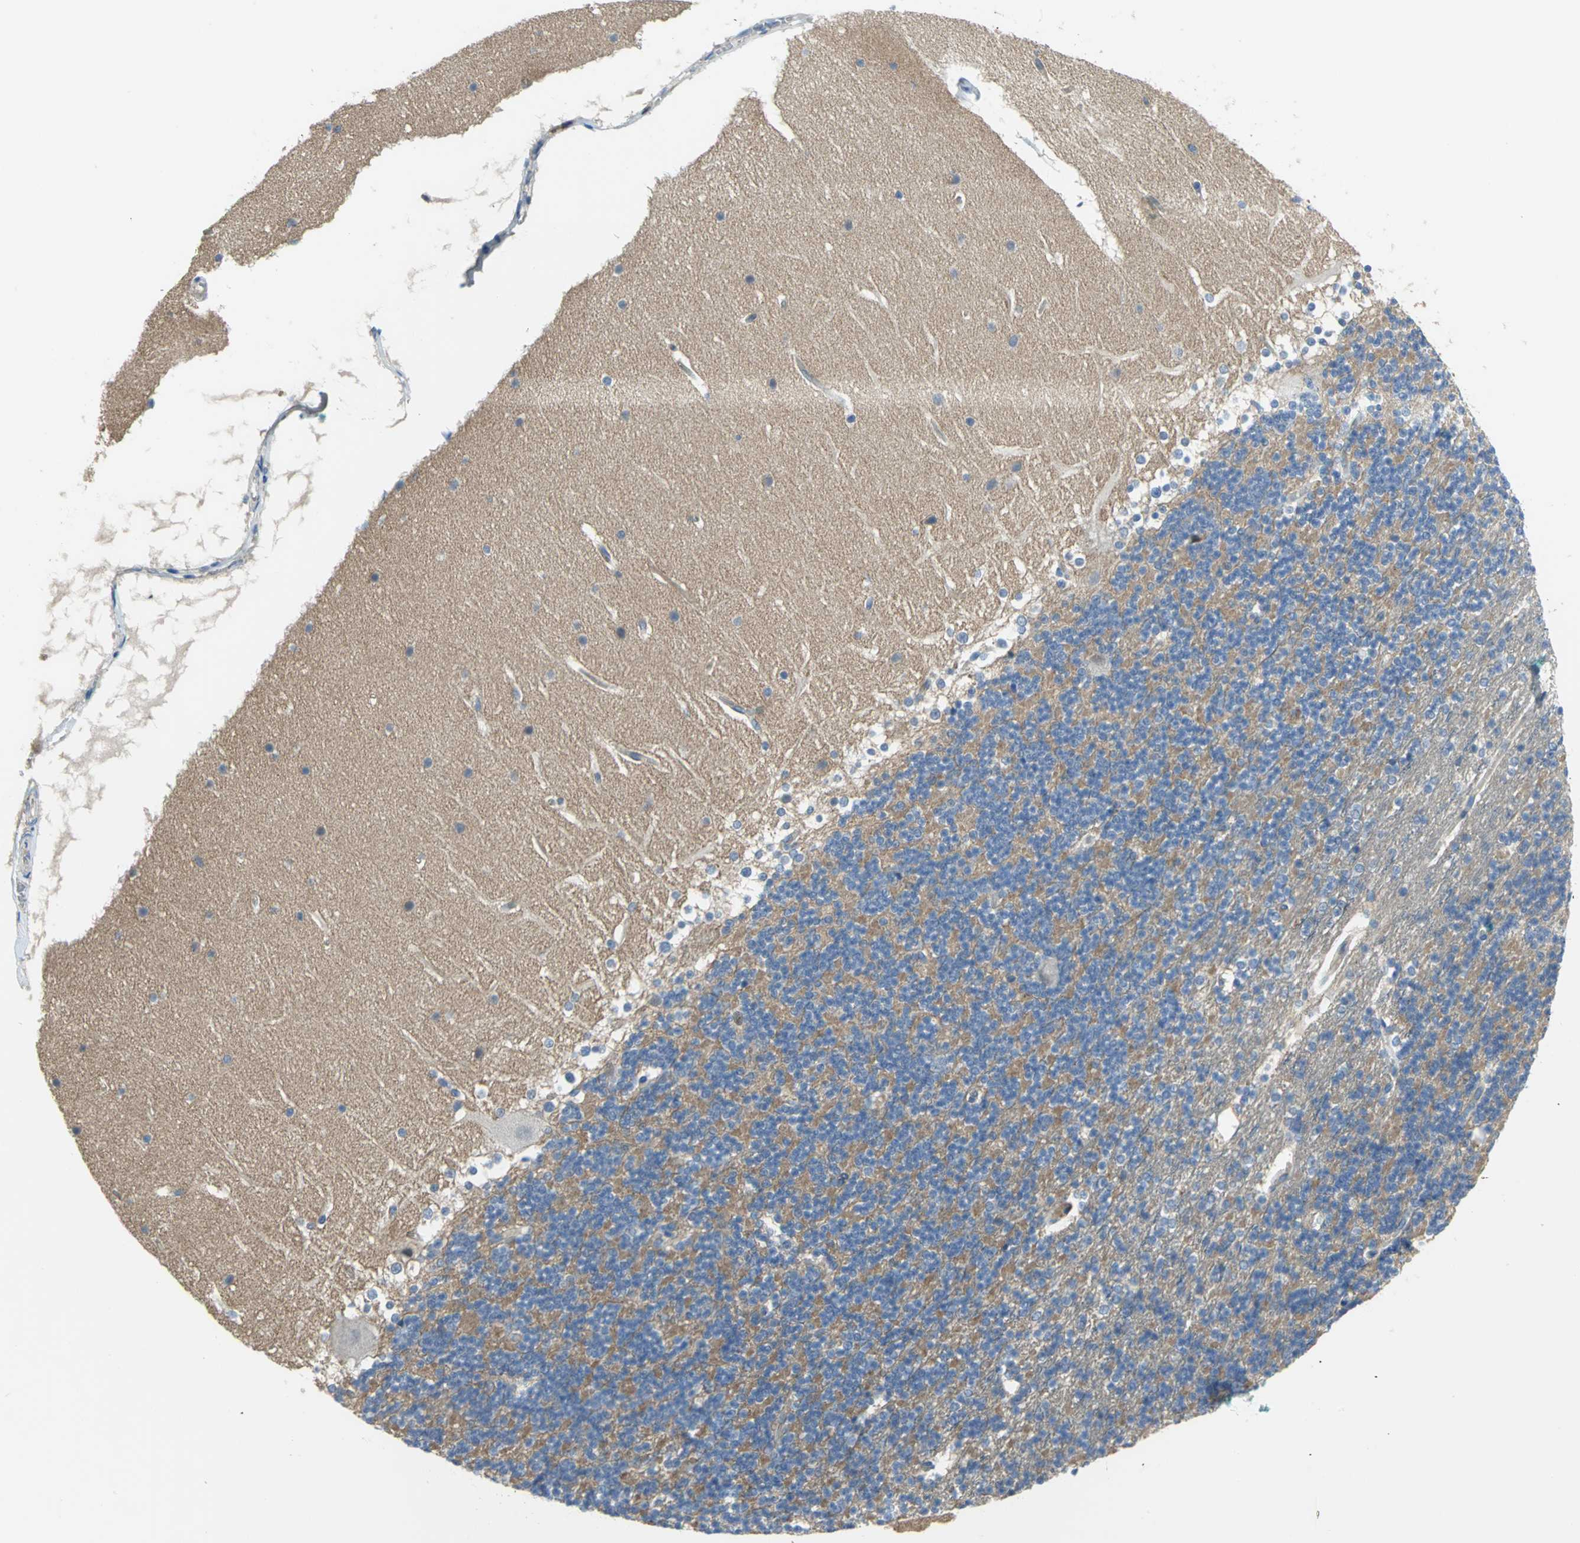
{"staining": {"intensity": "negative", "quantity": "none", "location": "none"}, "tissue": "cerebellum", "cell_type": "Cells in granular layer", "image_type": "normal", "snomed": [{"axis": "morphology", "description": "Normal tissue, NOS"}, {"axis": "topography", "description": "Cerebellum"}], "caption": "DAB (3,3'-diaminobenzidine) immunohistochemical staining of unremarkable cerebellum reveals no significant staining in cells in granular layer. (IHC, brightfield microscopy, high magnification).", "gene": "HTR1F", "patient": {"sex": "female", "age": 19}}